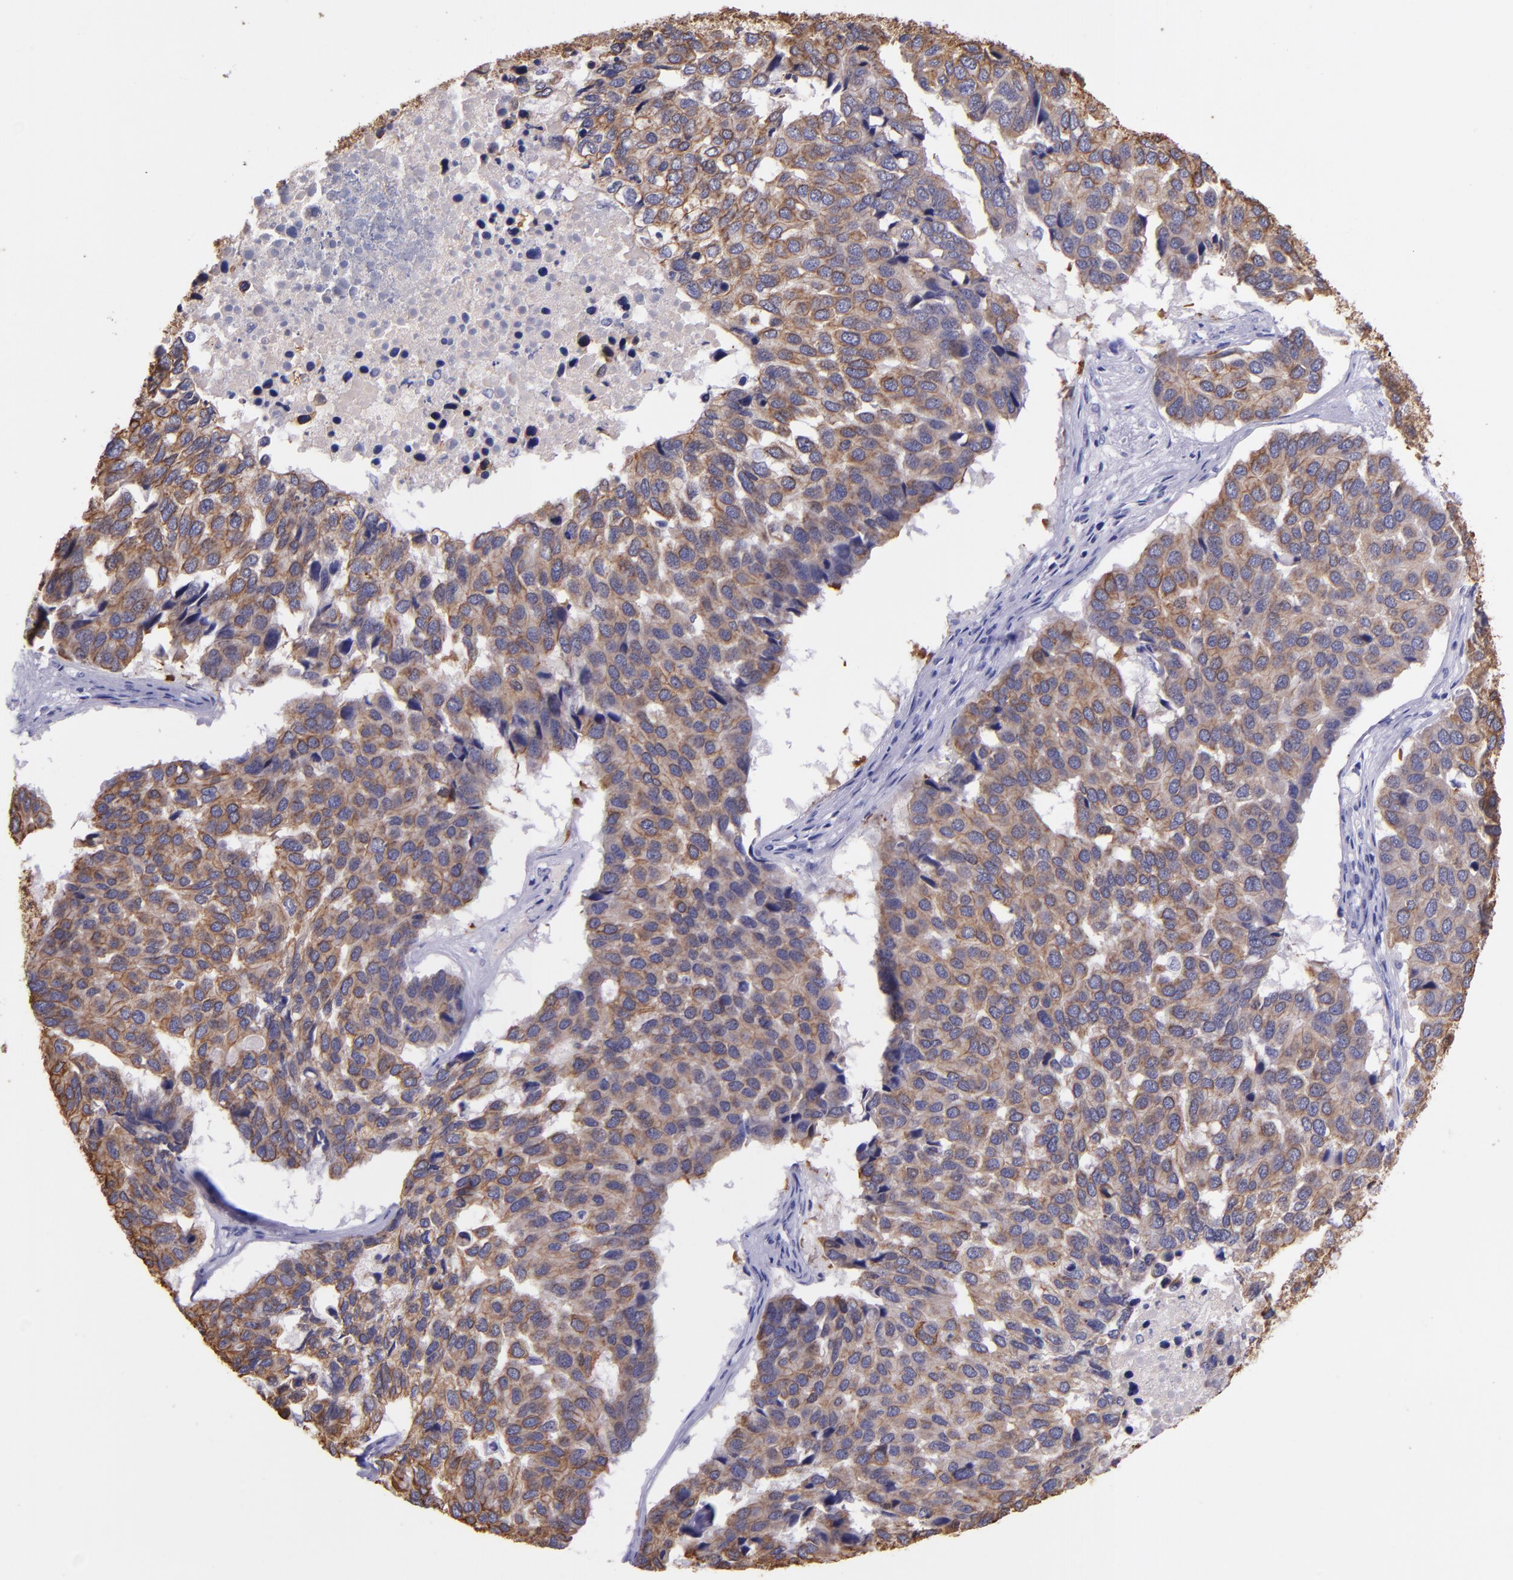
{"staining": {"intensity": "moderate", "quantity": ">75%", "location": "cytoplasmic/membranous"}, "tissue": "pancreatic cancer", "cell_type": "Tumor cells", "image_type": "cancer", "snomed": [{"axis": "morphology", "description": "Adenocarcinoma, NOS"}, {"axis": "topography", "description": "Pancreas"}], "caption": "Immunohistochemical staining of human pancreatic cancer (adenocarcinoma) demonstrates moderate cytoplasmic/membranous protein expression in about >75% of tumor cells. (DAB IHC, brown staining for protein, blue staining for nuclei).", "gene": "KRT4", "patient": {"sex": "male", "age": 50}}